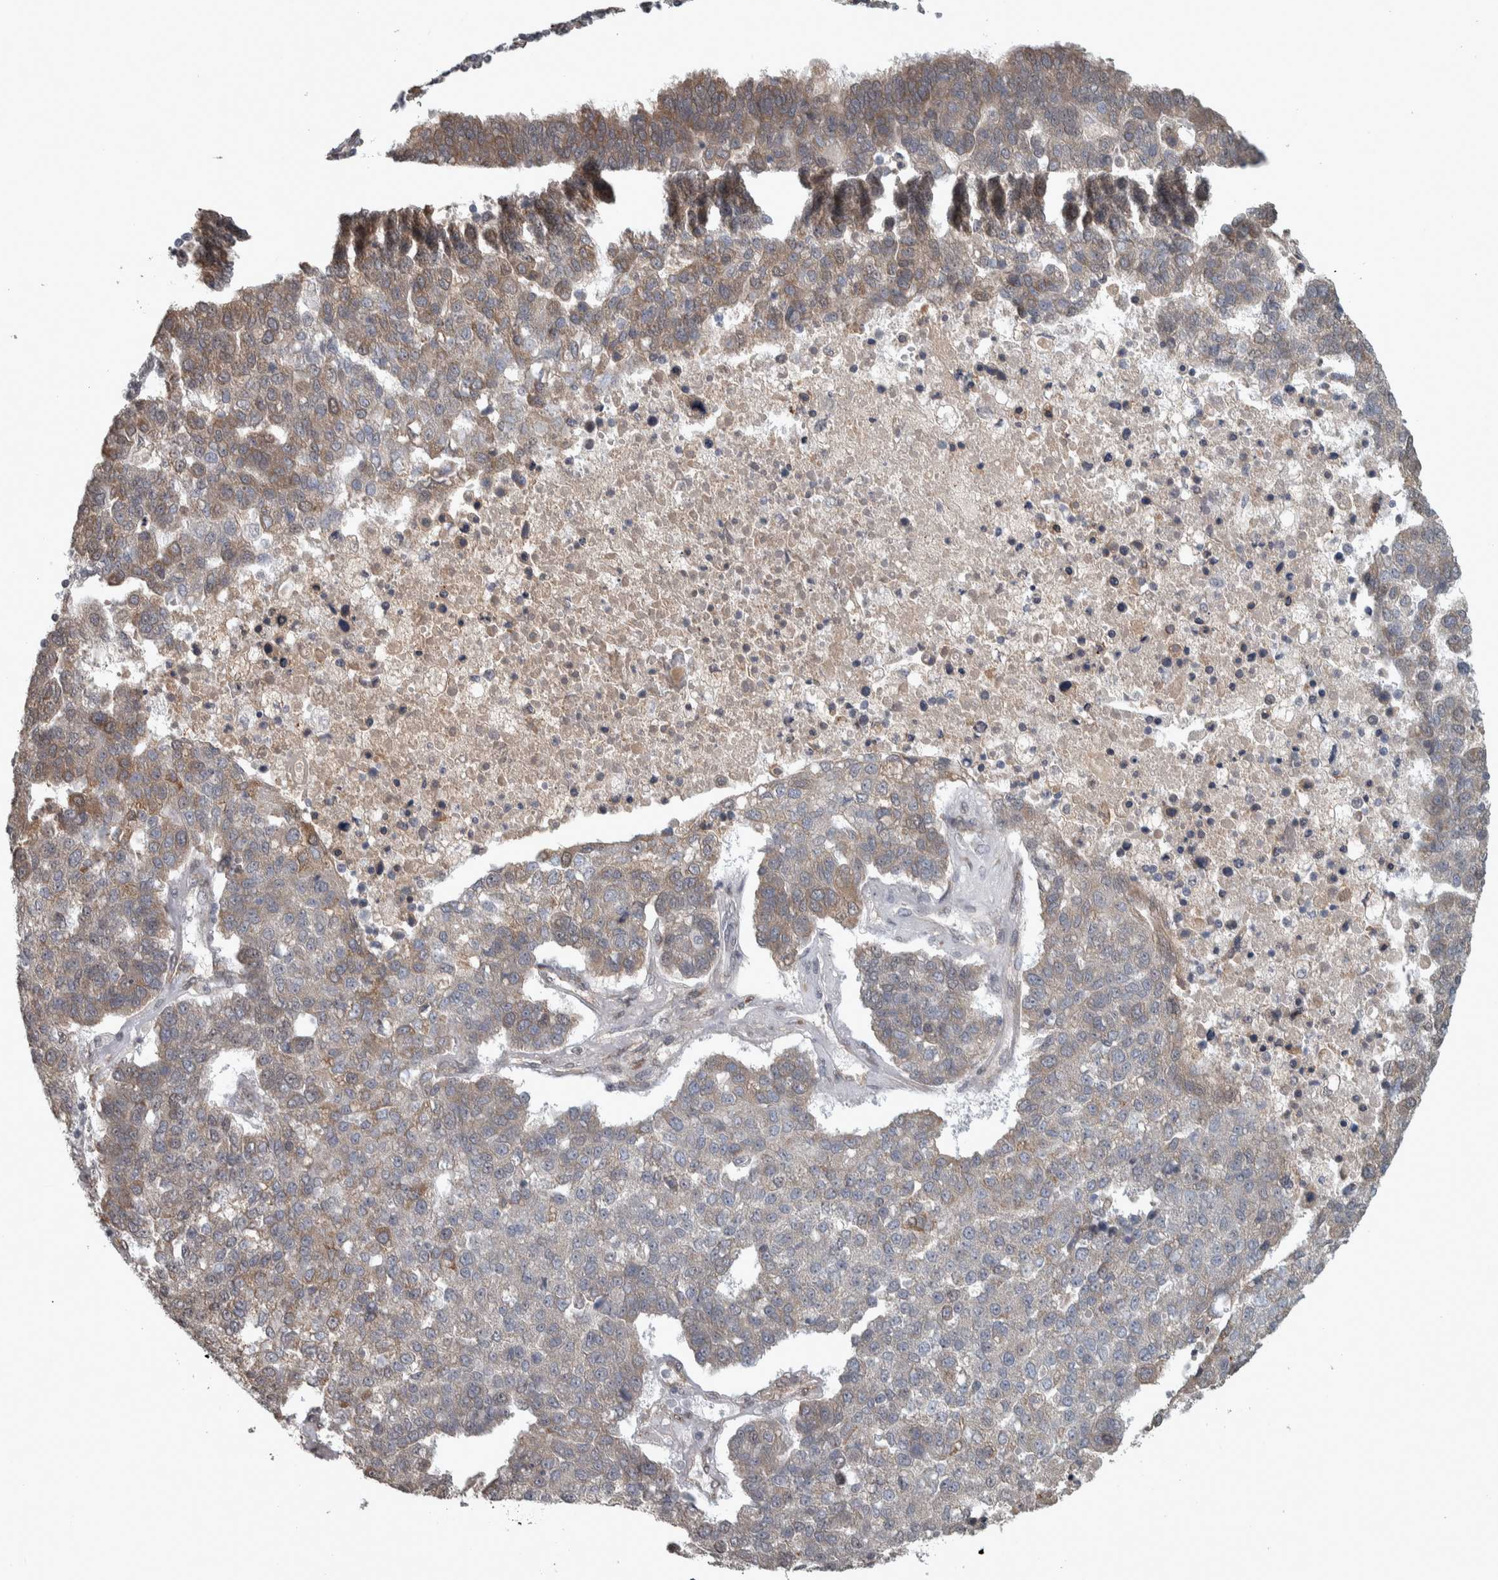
{"staining": {"intensity": "moderate", "quantity": "<25%", "location": "cytoplasmic/membranous,nuclear"}, "tissue": "pancreatic cancer", "cell_type": "Tumor cells", "image_type": "cancer", "snomed": [{"axis": "morphology", "description": "Adenocarcinoma, NOS"}, {"axis": "topography", "description": "Pancreas"}], "caption": "IHC histopathology image of human pancreatic adenocarcinoma stained for a protein (brown), which displays low levels of moderate cytoplasmic/membranous and nuclear expression in about <25% of tumor cells.", "gene": "DDX42", "patient": {"sex": "female", "age": 61}}